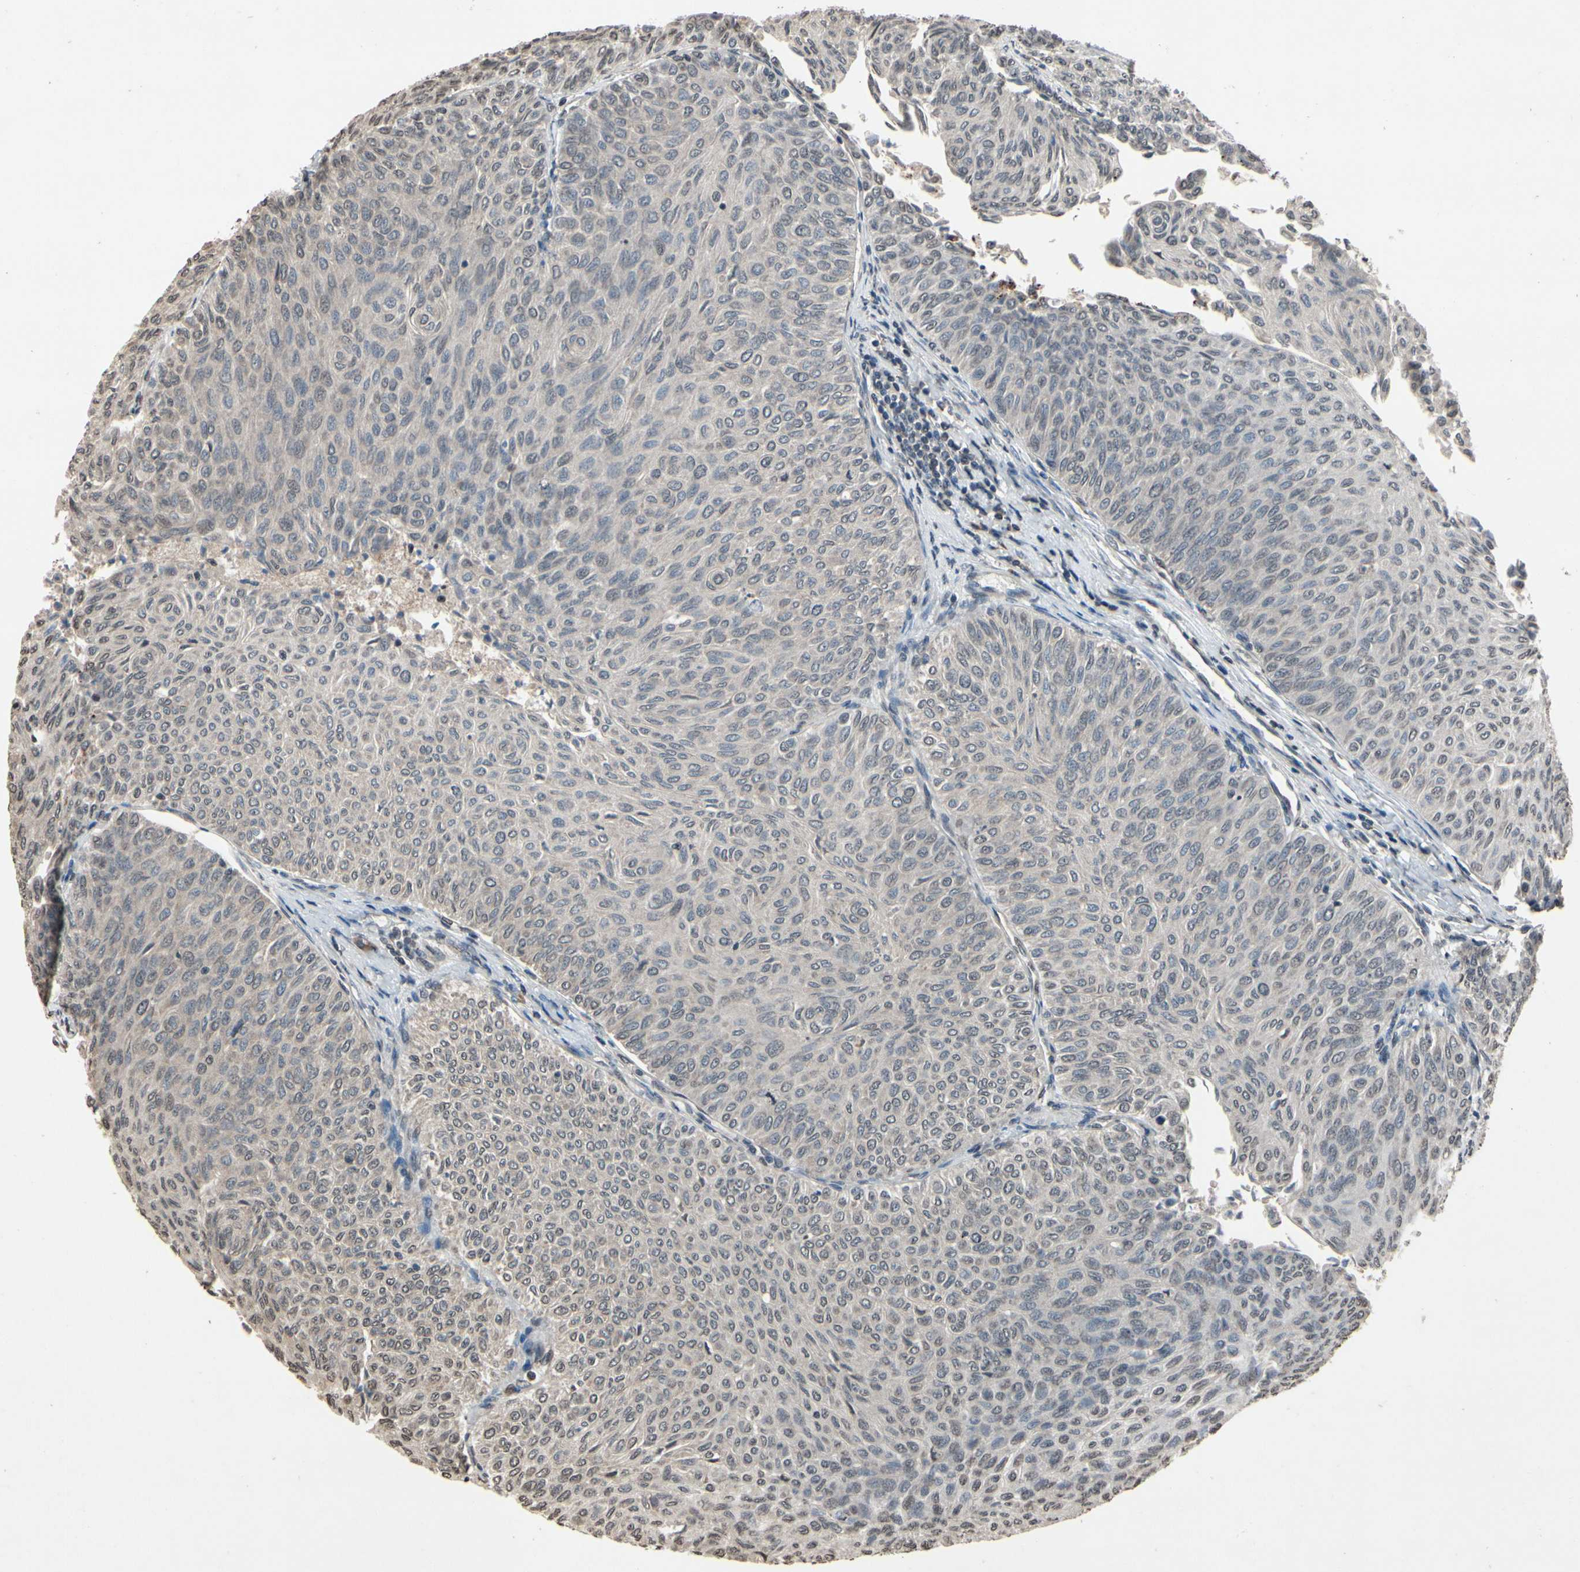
{"staining": {"intensity": "negative", "quantity": "none", "location": "none"}, "tissue": "urothelial cancer", "cell_type": "Tumor cells", "image_type": "cancer", "snomed": [{"axis": "morphology", "description": "Urothelial carcinoma, Low grade"}, {"axis": "topography", "description": "Urinary bladder"}], "caption": "DAB immunohistochemical staining of urothelial carcinoma (low-grade) shows no significant staining in tumor cells. Brightfield microscopy of IHC stained with DAB (brown) and hematoxylin (blue), captured at high magnification.", "gene": "HIPK2", "patient": {"sex": "male", "age": 78}}